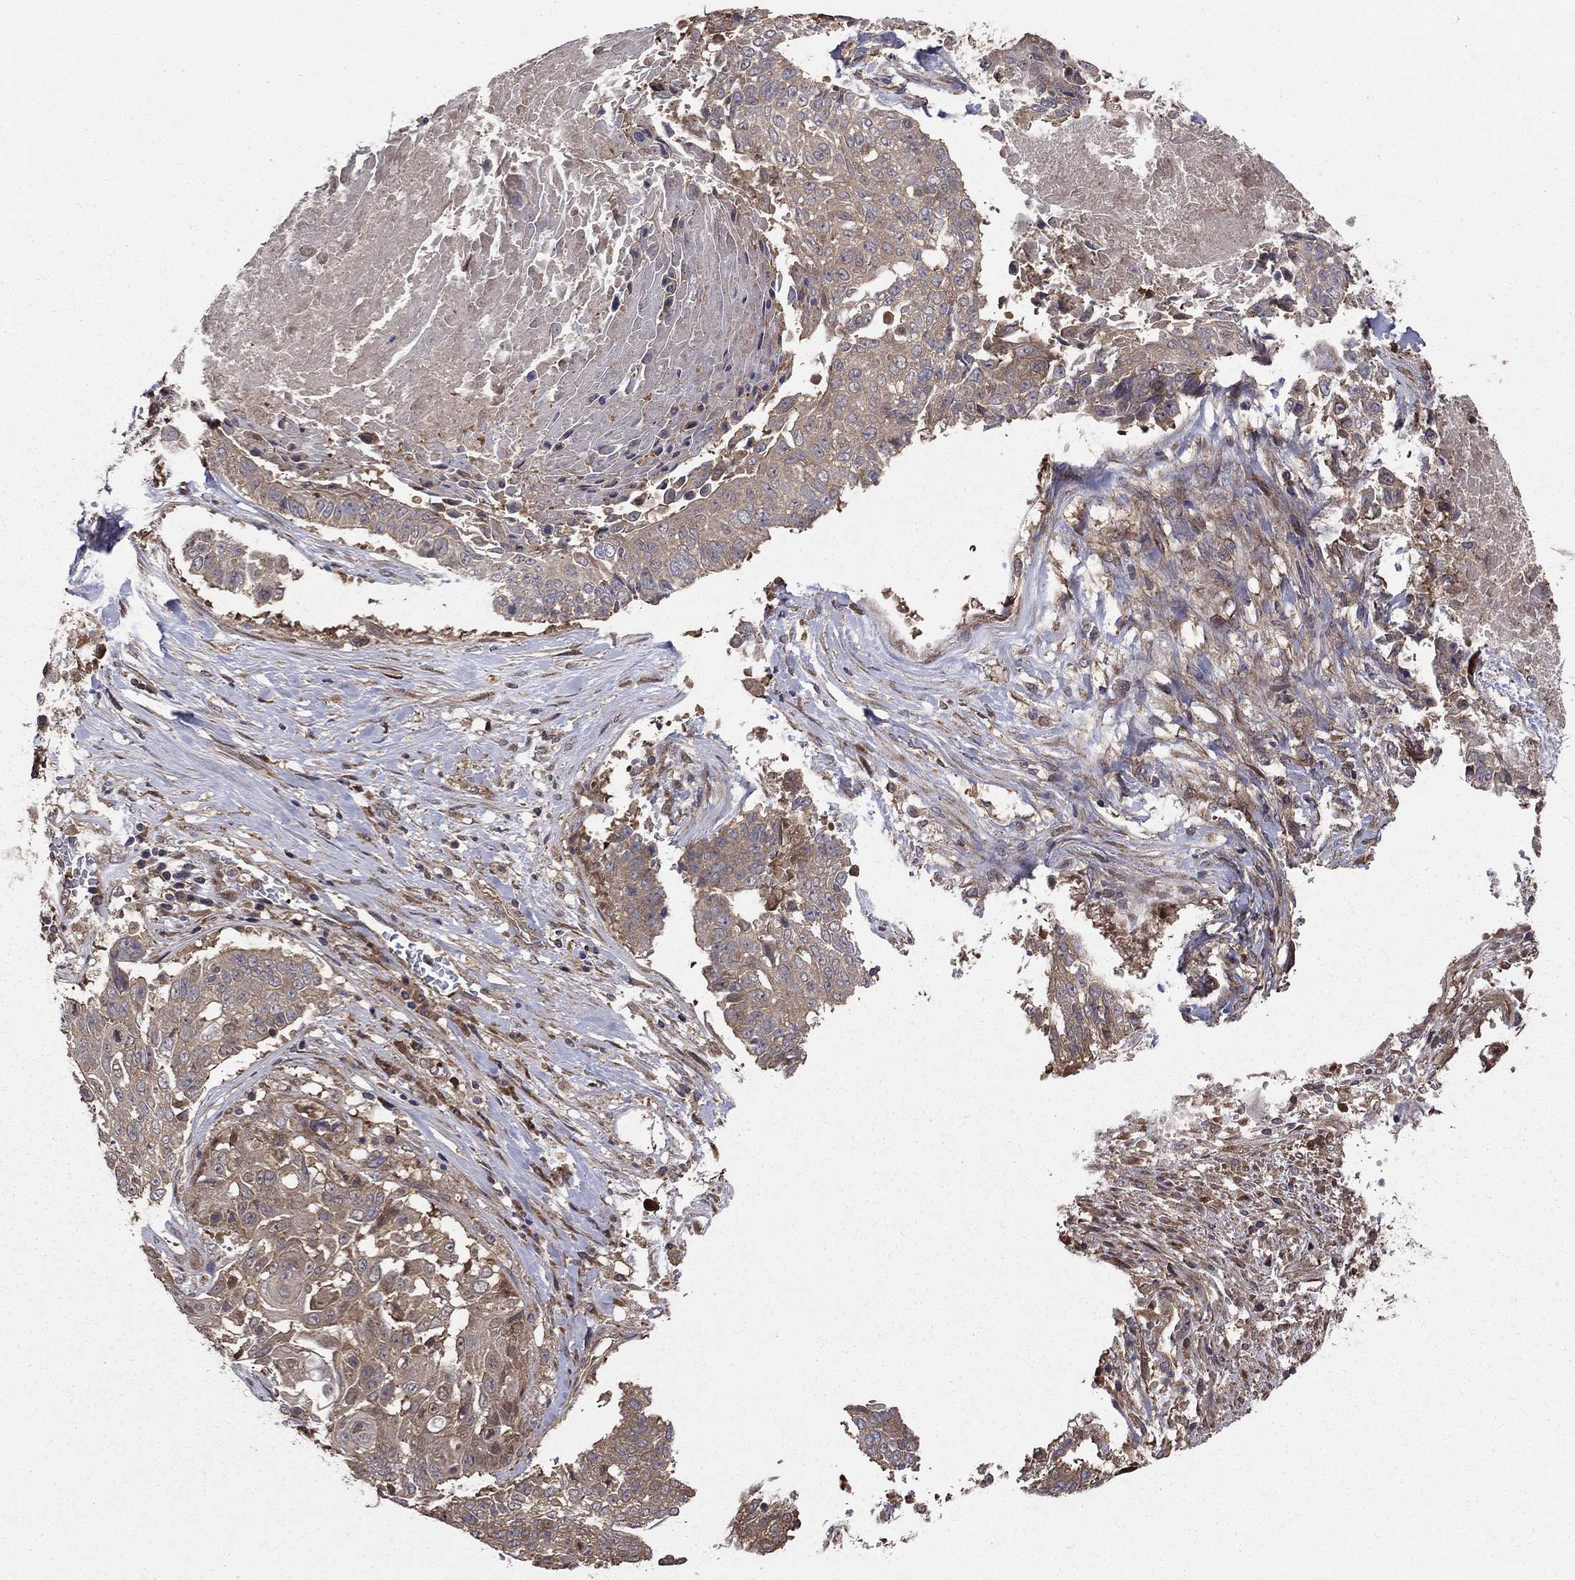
{"staining": {"intensity": "weak", "quantity": "<25%", "location": "cytoplasmic/membranous"}, "tissue": "lung cancer", "cell_type": "Tumor cells", "image_type": "cancer", "snomed": [{"axis": "morphology", "description": "Squamous cell carcinoma, NOS"}, {"axis": "topography", "description": "Lung"}], "caption": "Tumor cells are negative for brown protein staining in lung cancer (squamous cell carcinoma).", "gene": "BABAM2", "patient": {"sex": "male", "age": 64}}